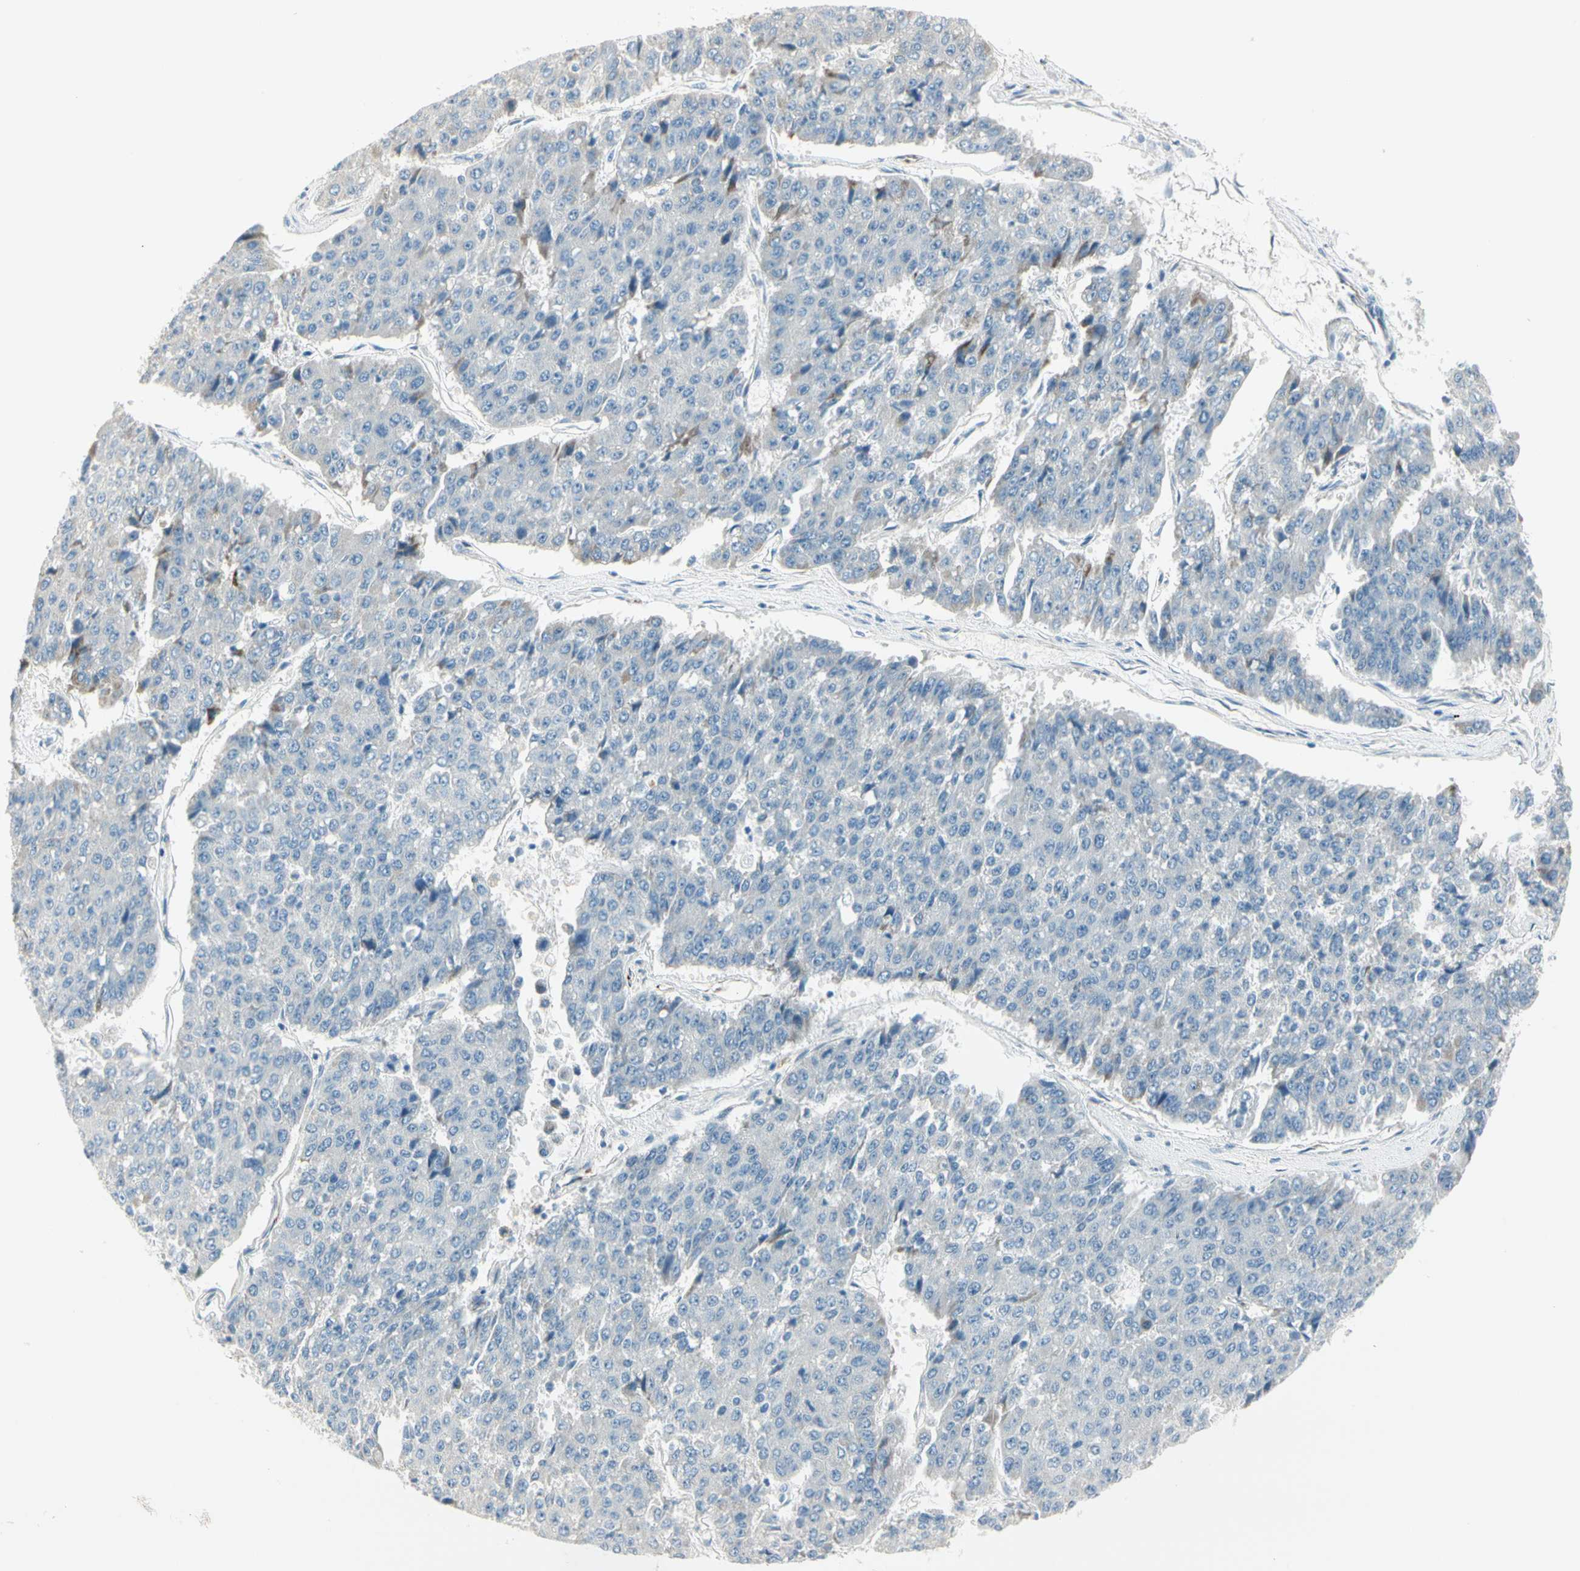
{"staining": {"intensity": "negative", "quantity": "none", "location": "none"}, "tissue": "pancreatic cancer", "cell_type": "Tumor cells", "image_type": "cancer", "snomed": [{"axis": "morphology", "description": "Adenocarcinoma, NOS"}, {"axis": "topography", "description": "Pancreas"}], "caption": "Tumor cells show no significant staining in pancreatic cancer.", "gene": "SLC6A15", "patient": {"sex": "male", "age": 50}}